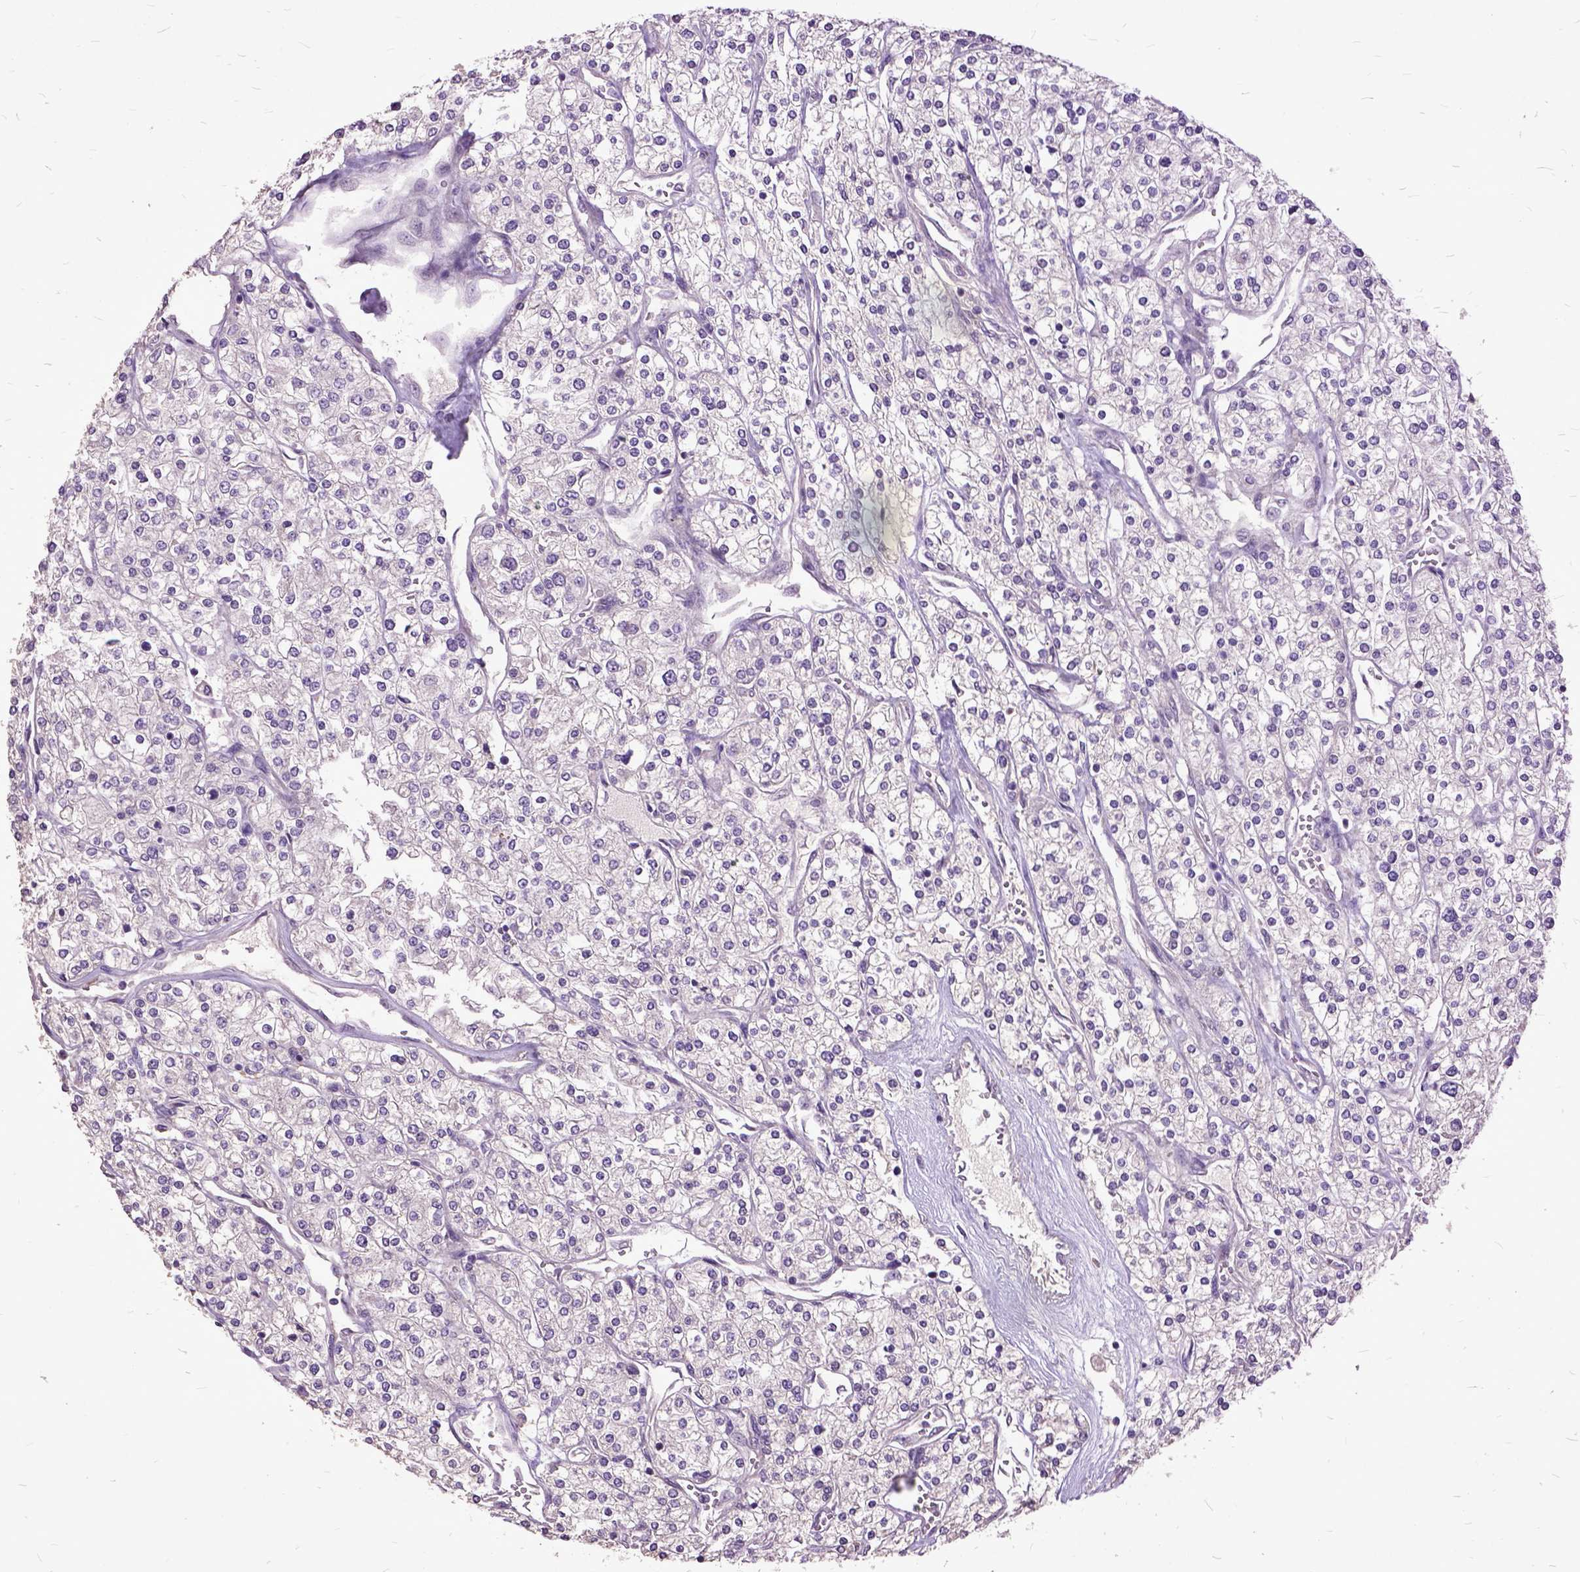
{"staining": {"intensity": "negative", "quantity": "none", "location": "none"}, "tissue": "renal cancer", "cell_type": "Tumor cells", "image_type": "cancer", "snomed": [{"axis": "morphology", "description": "Adenocarcinoma, NOS"}, {"axis": "topography", "description": "Kidney"}], "caption": "This is an immunohistochemistry image of human renal adenocarcinoma. There is no positivity in tumor cells.", "gene": "AREG", "patient": {"sex": "male", "age": 80}}